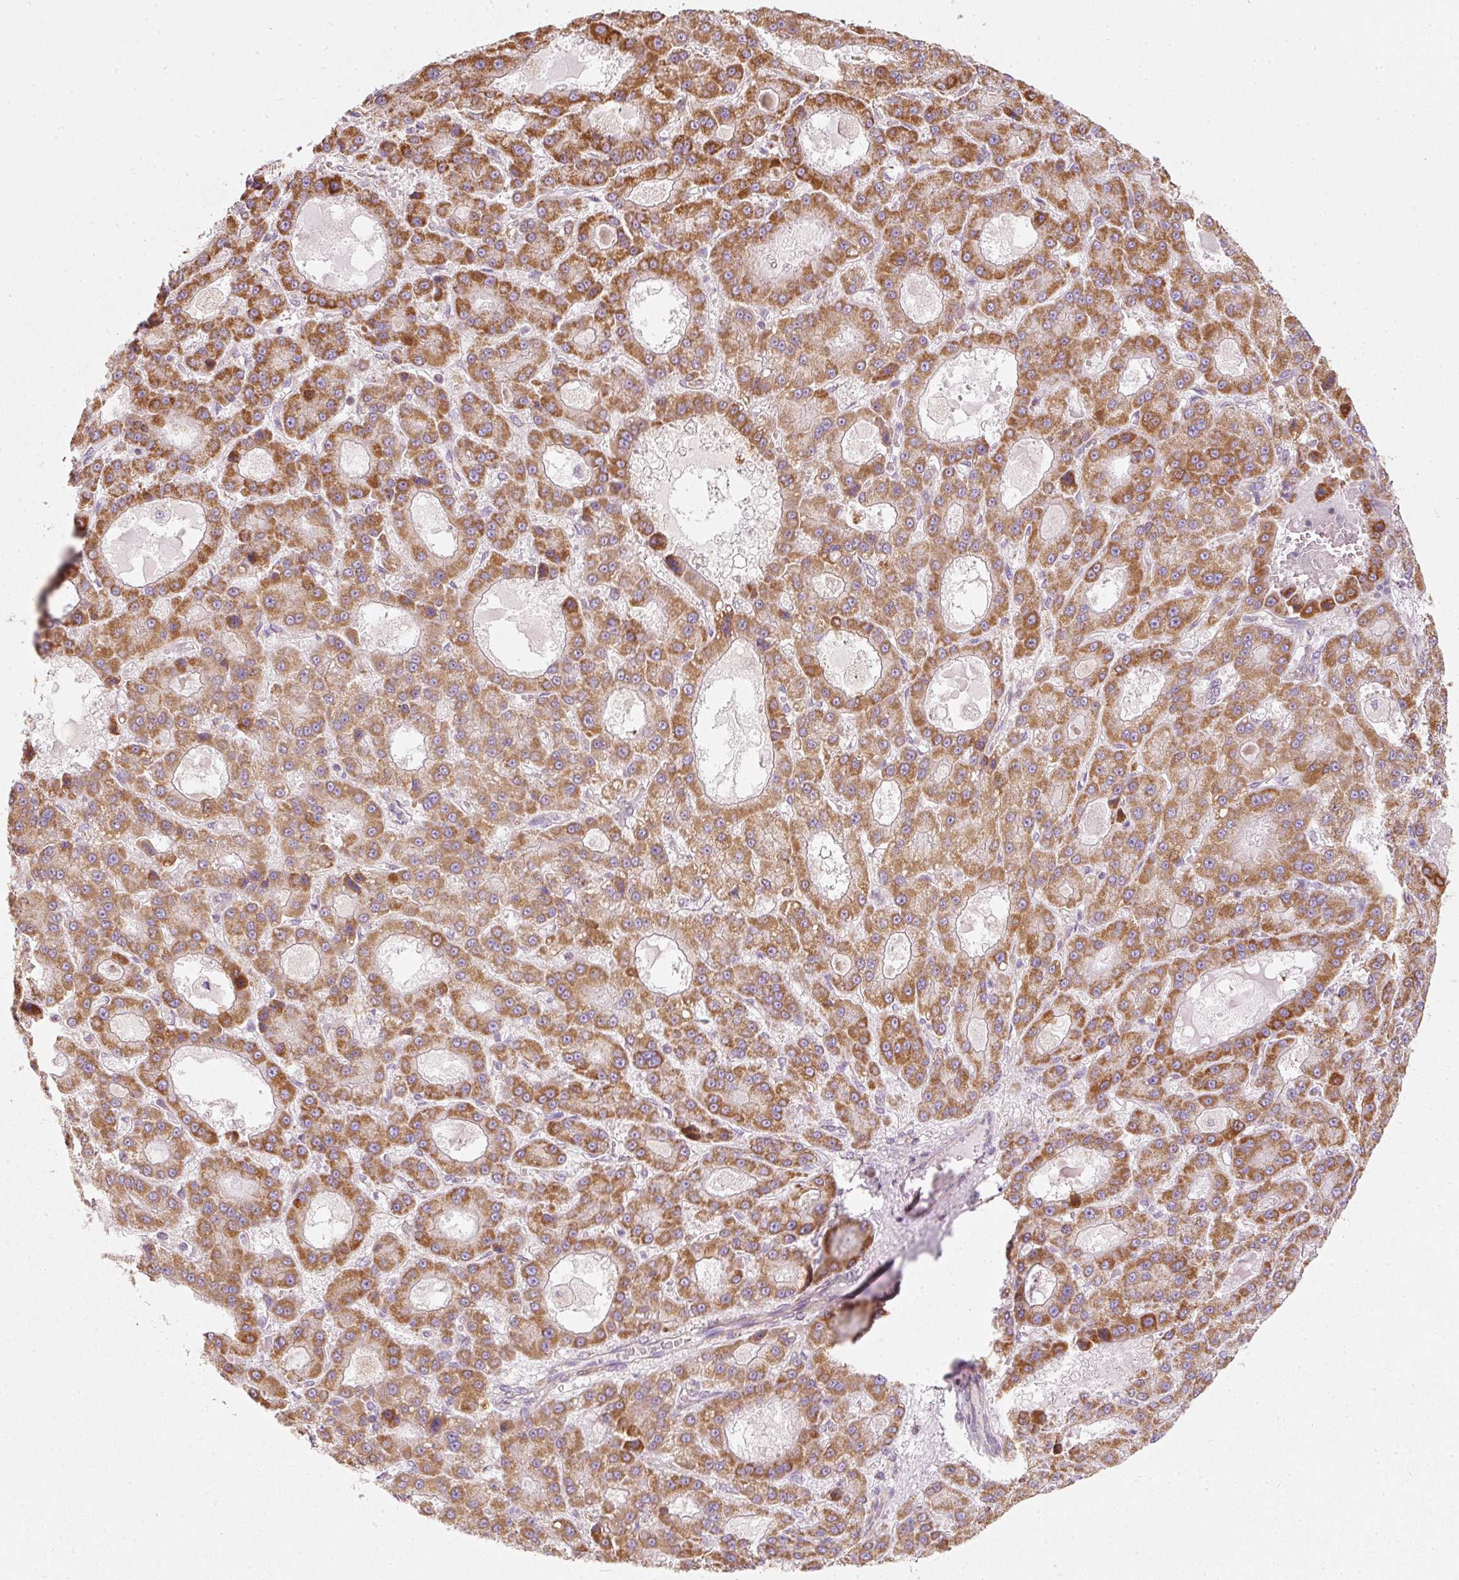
{"staining": {"intensity": "strong", "quantity": ">75%", "location": "cytoplasmic/membranous,nuclear"}, "tissue": "liver cancer", "cell_type": "Tumor cells", "image_type": "cancer", "snomed": [{"axis": "morphology", "description": "Carcinoma, Hepatocellular, NOS"}, {"axis": "topography", "description": "Liver"}], "caption": "Strong cytoplasmic/membranous and nuclear protein expression is present in approximately >75% of tumor cells in hepatocellular carcinoma (liver).", "gene": "DUT", "patient": {"sex": "male", "age": 70}}